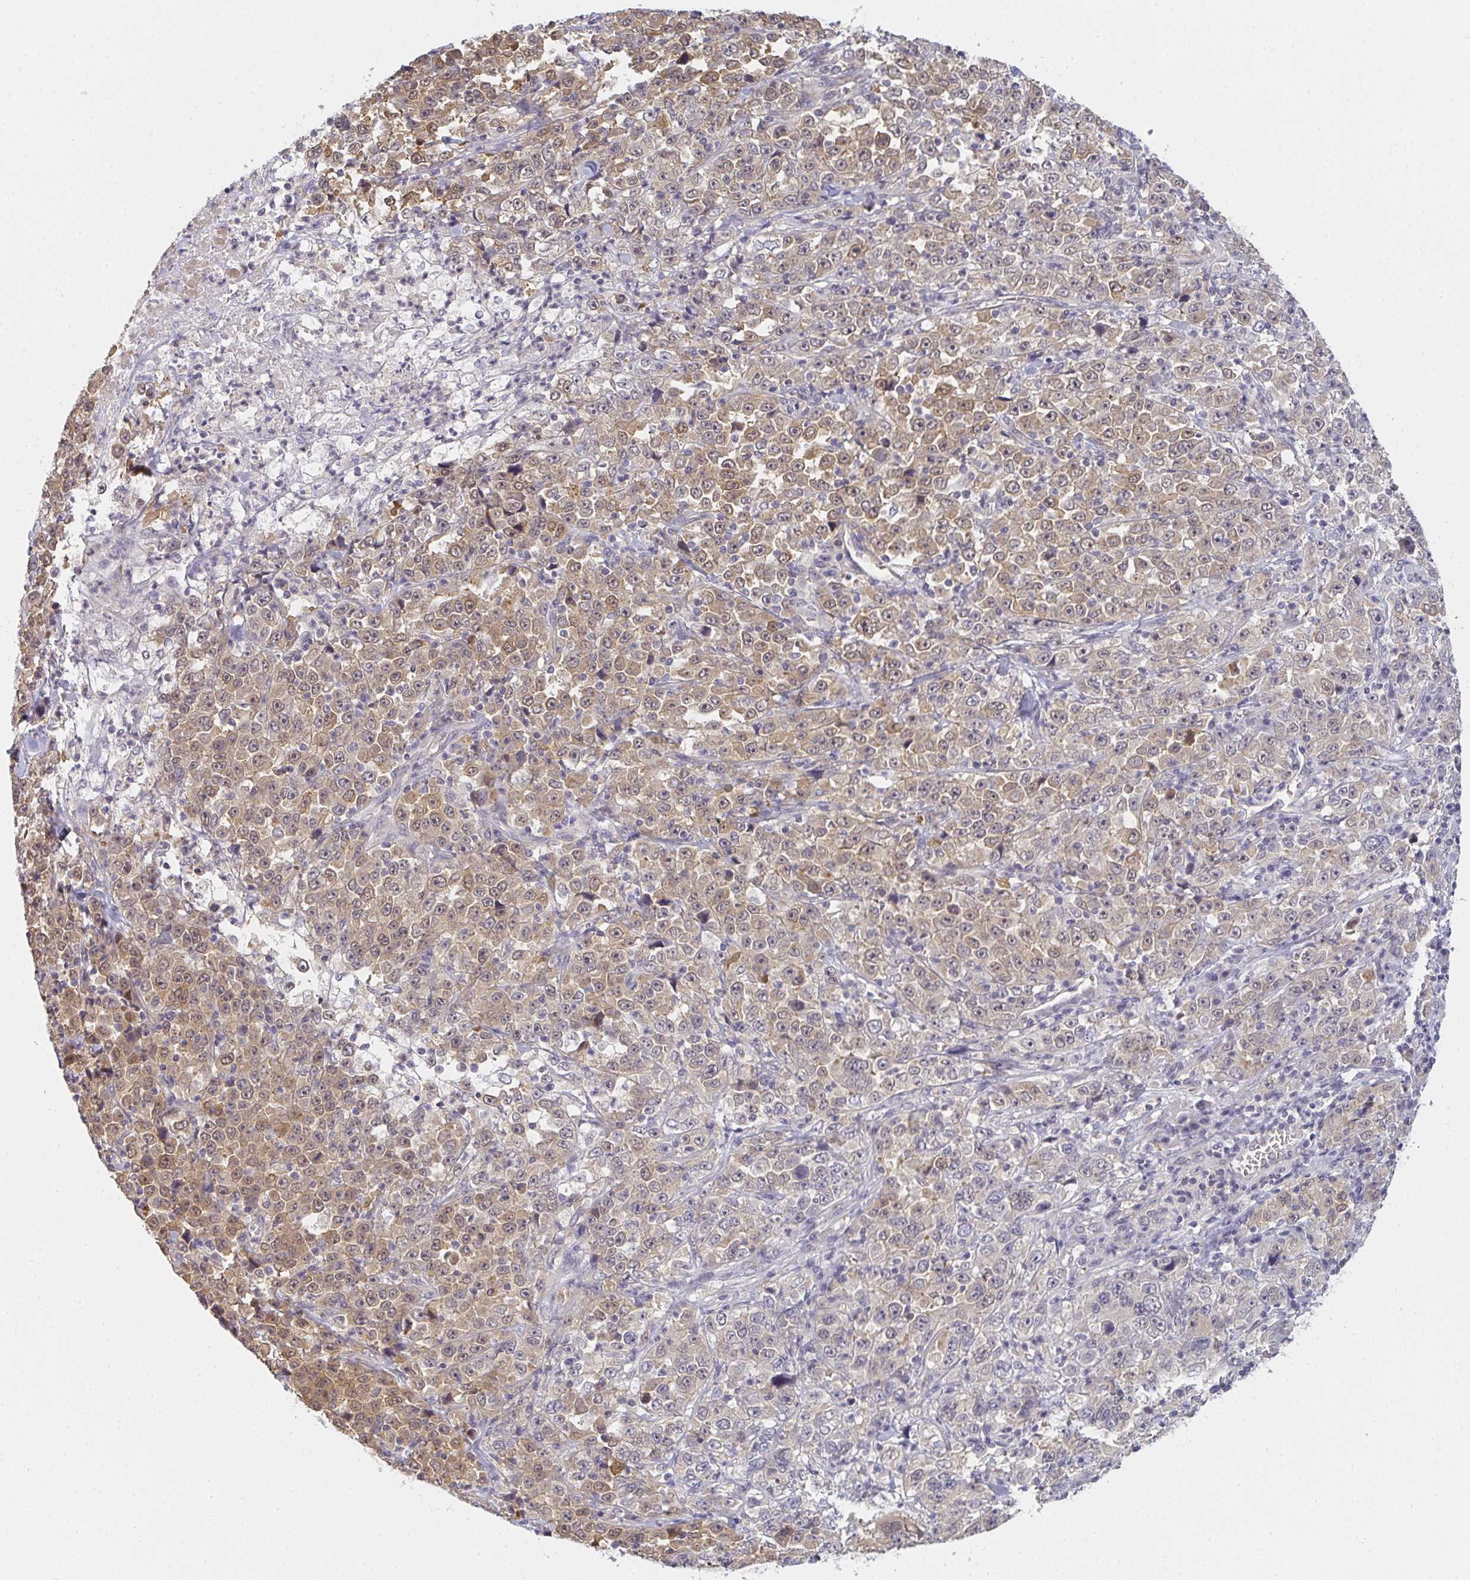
{"staining": {"intensity": "moderate", "quantity": ">75%", "location": "cytoplasmic/membranous"}, "tissue": "stomach cancer", "cell_type": "Tumor cells", "image_type": "cancer", "snomed": [{"axis": "morphology", "description": "Normal tissue, NOS"}, {"axis": "morphology", "description": "Adenocarcinoma, NOS"}, {"axis": "topography", "description": "Stomach, upper"}, {"axis": "topography", "description": "Stomach"}], "caption": "Immunohistochemical staining of human stomach cancer (adenocarcinoma) exhibits medium levels of moderate cytoplasmic/membranous protein staining in about >75% of tumor cells.", "gene": "GSDMB", "patient": {"sex": "male", "age": 59}}